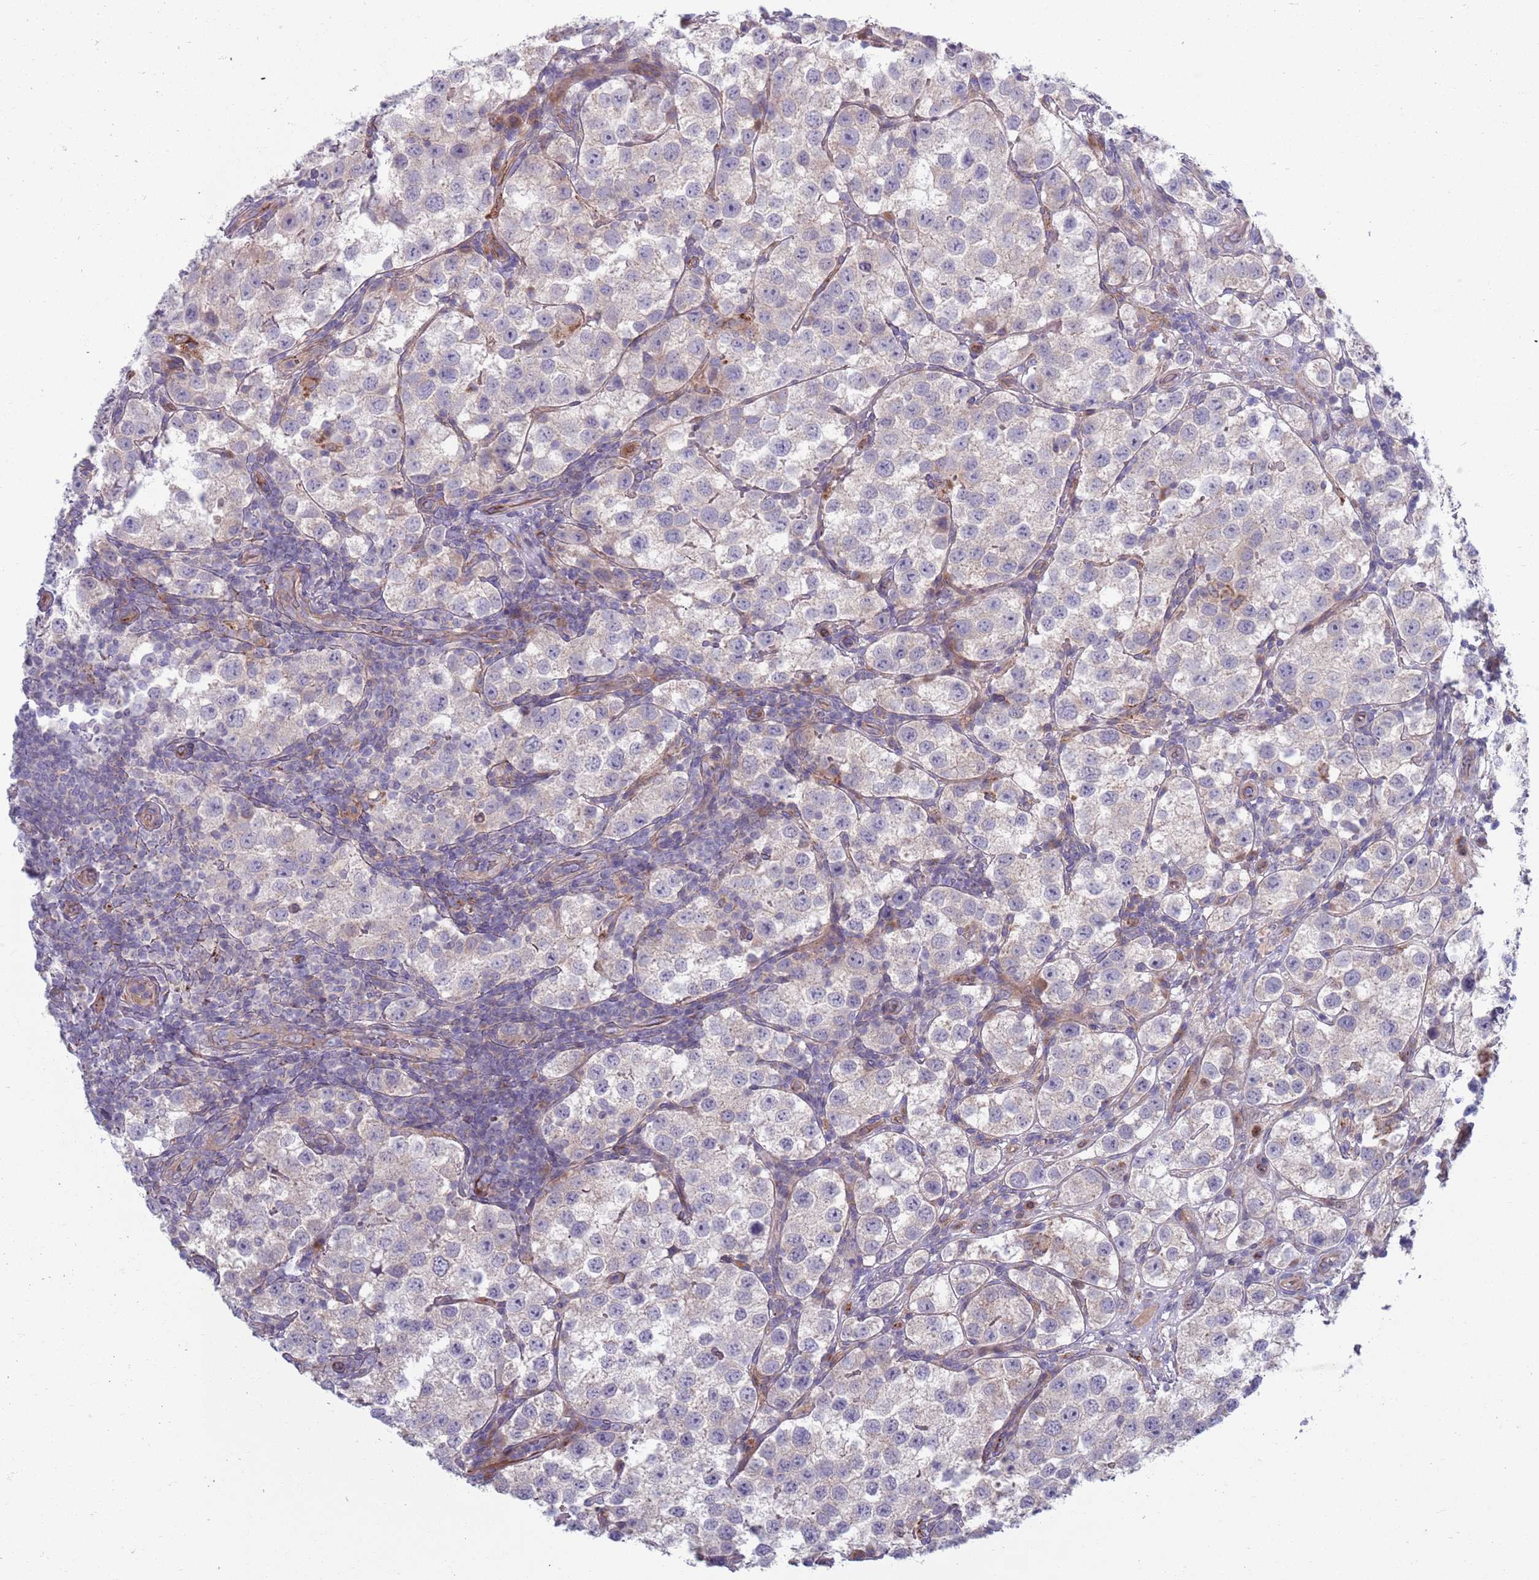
{"staining": {"intensity": "negative", "quantity": "none", "location": "none"}, "tissue": "testis cancer", "cell_type": "Tumor cells", "image_type": "cancer", "snomed": [{"axis": "morphology", "description": "Seminoma, NOS"}, {"axis": "topography", "description": "Testis"}], "caption": "Immunohistochemistry (IHC) image of neoplastic tissue: human testis cancer stained with DAB (3,3'-diaminobenzidine) reveals no significant protein expression in tumor cells. (IHC, brightfield microscopy, high magnification).", "gene": "TYW1", "patient": {"sex": "male", "age": 37}}